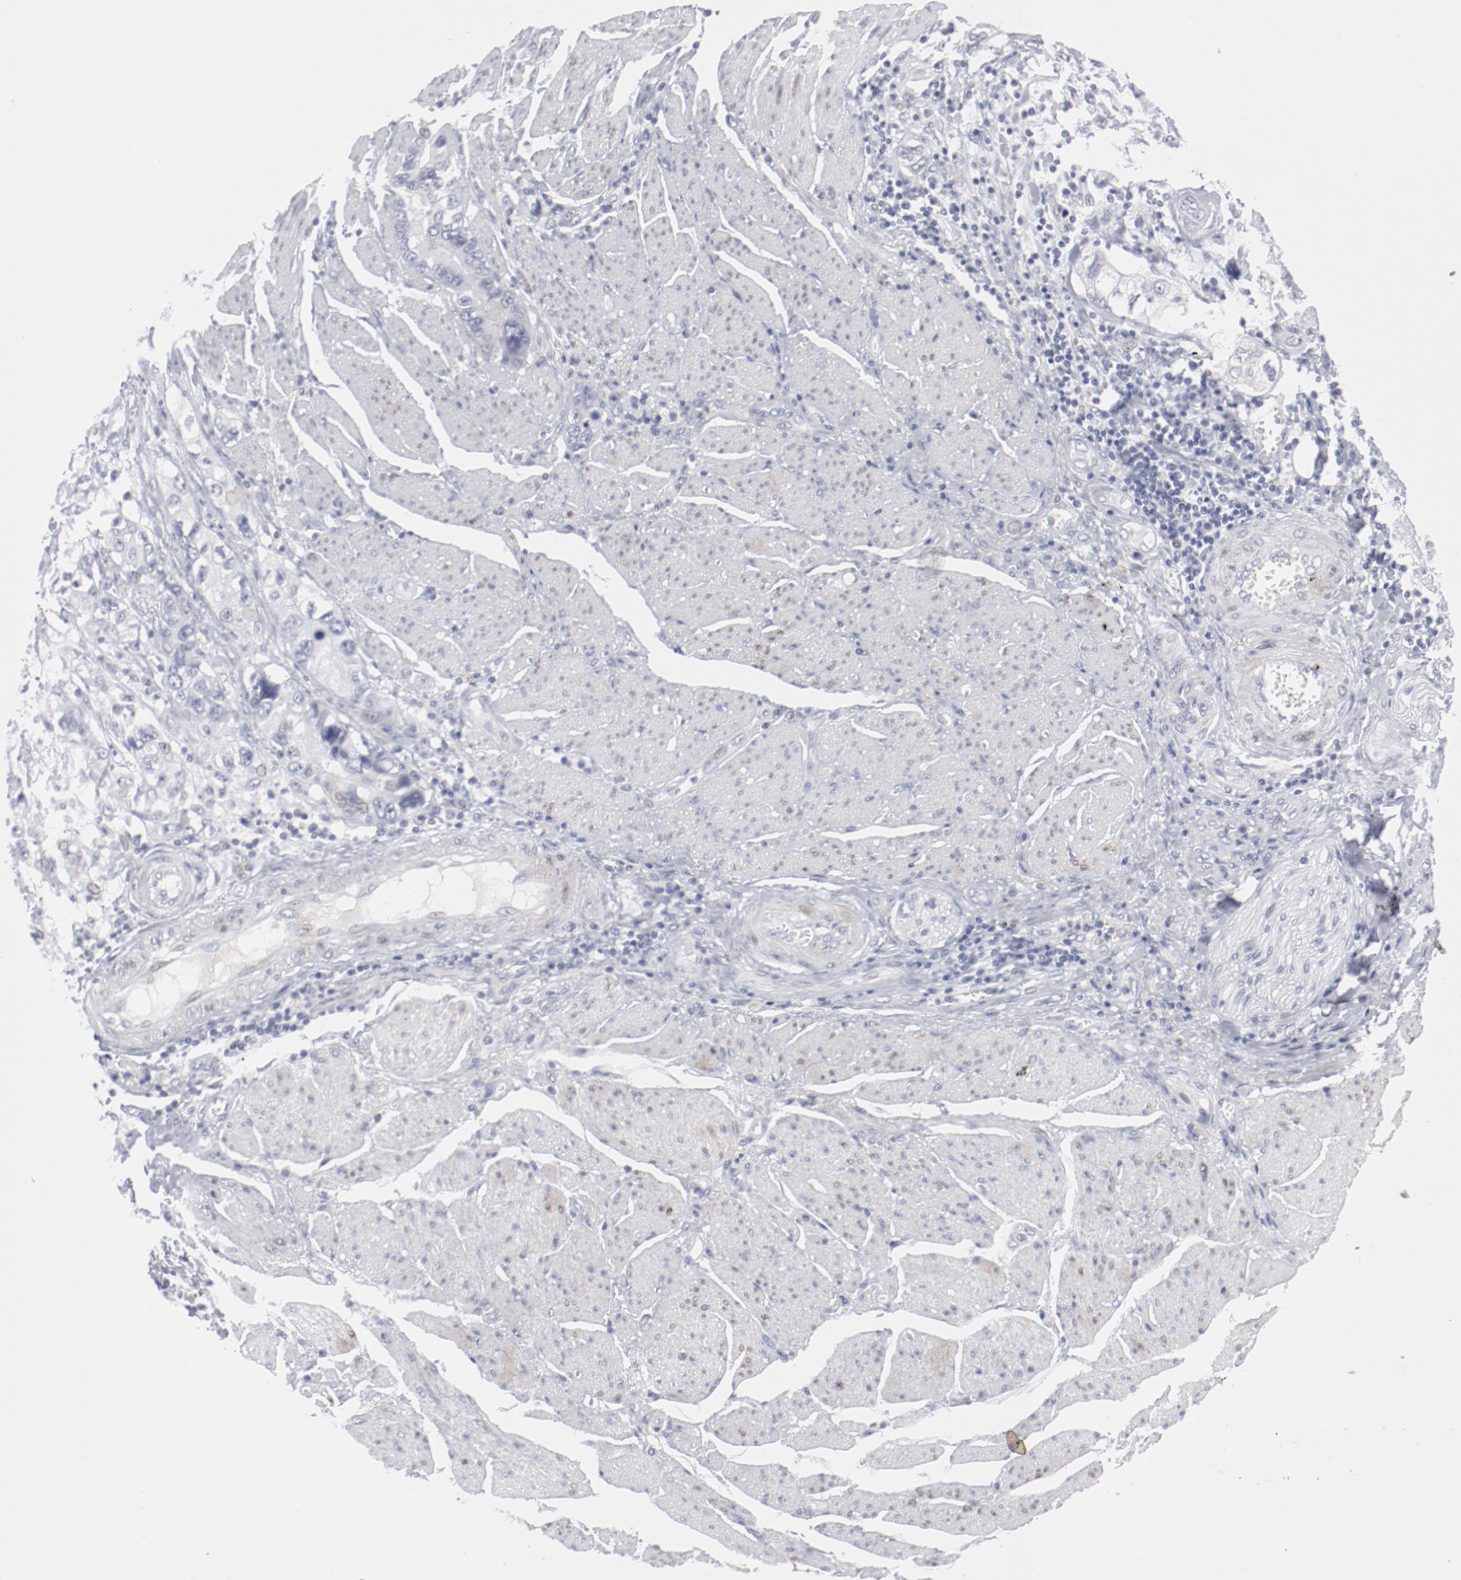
{"staining": {"intensity": "negative", "quantity": "none", "location": "none"}, "tissue": "stomach cancer", "cell_type": "Tumor cells", "image_type": "cancer", "snomed": [{"axis": "morphology", "description": "Adenocarcinoma, NOS"}, {"axis": "topography", "description": "Pancreas"}, {"axis": "topography", "description": "Stomach, upper"}], "caption": "High magnification brightfield microscopy of adenocarcinoma (stomach) stained with DAB (brown) and counterstained with hematoxylin (blue): tumor cells show no significant staining. (Immunohistochemistry (ihc), brightfield microscopy, high magnification).", "gene": "SH3BGR", "patient": {"sex": "male", "age": 77}}